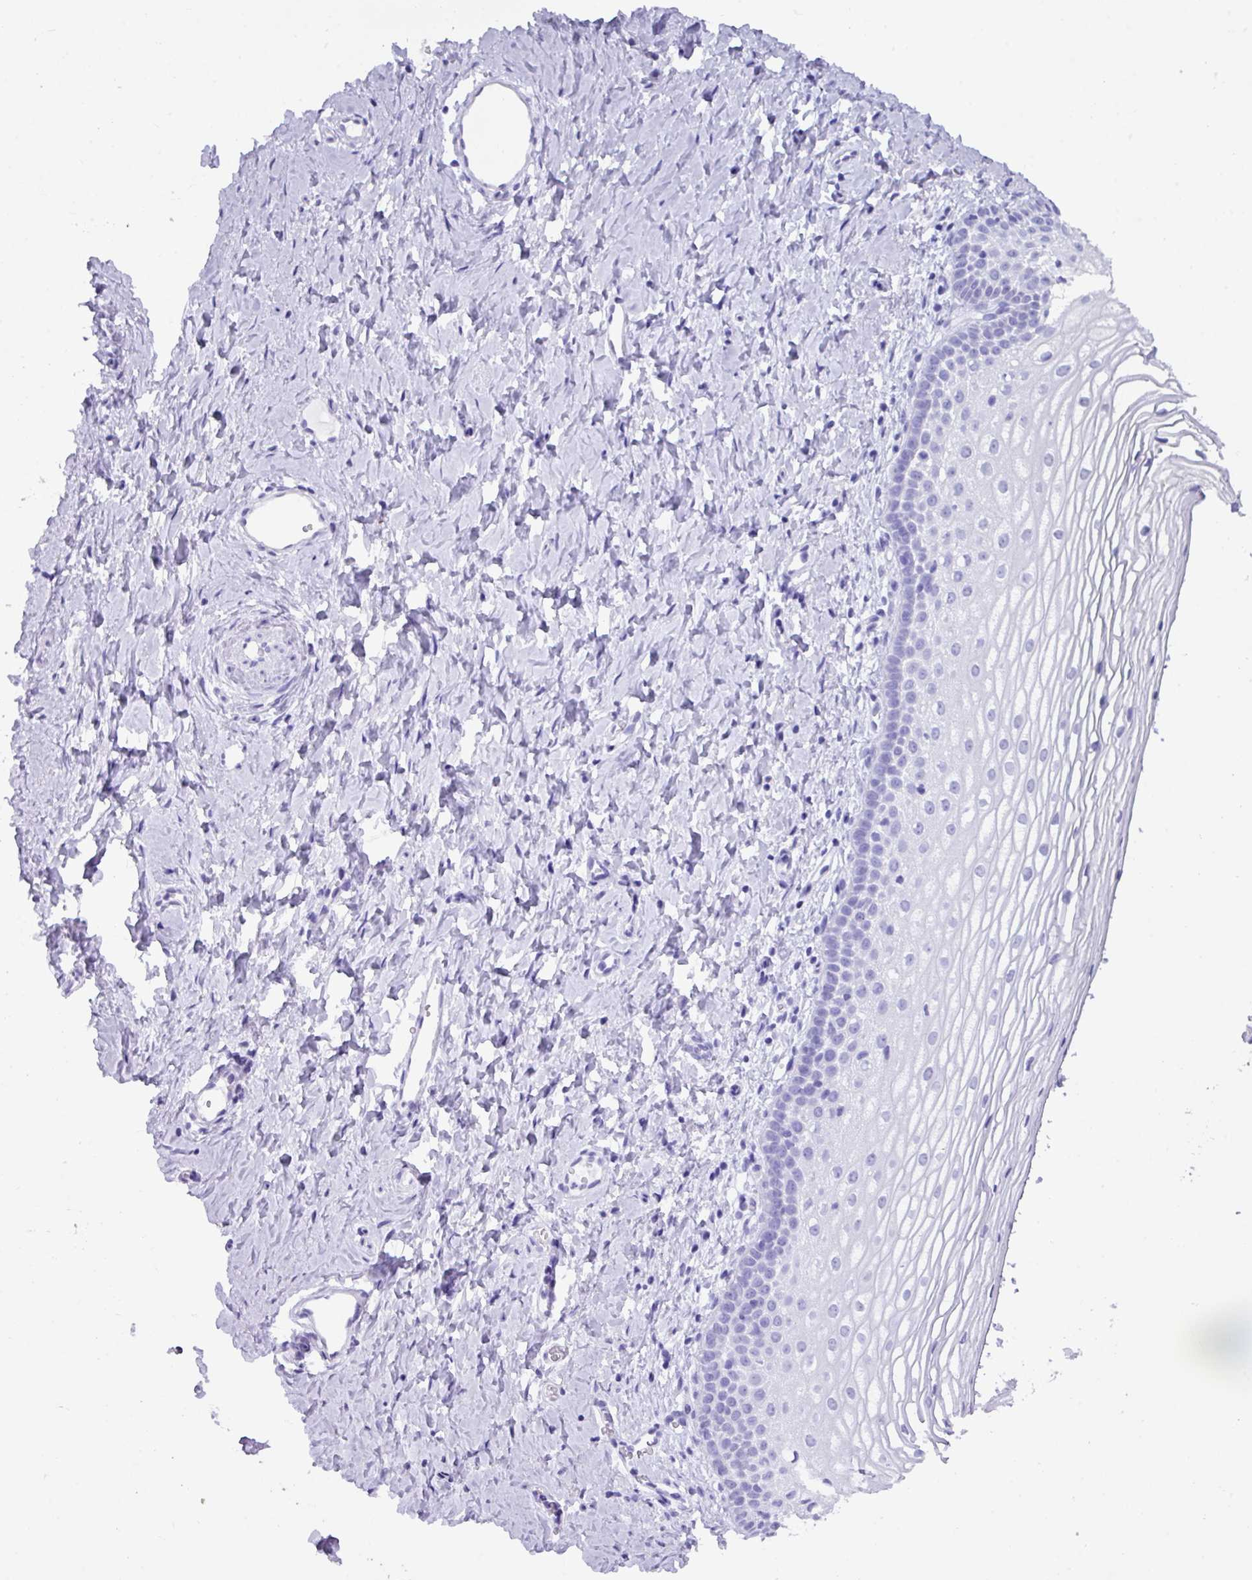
{"staining": {"intensity": "negative", "quantity": "none", "location": "none"}, "tissue": "vagina", "cell_type": "Squamous epithelial cells", "image_type": "normal", "snomed": [{"axis": "morphology", "description": "Normal tissue, NOS"}, {"axis": "topography", "description": "Vagina"}], "caption": "This micrograph is of normal vagina stained with IHC to label a protein in brown with the nuclei are counter-stained blue. There is no positivity in squamous epithelial cells. (DAB (3,3'-diaminobenzidine) immunohistochemistry visualized using brightfield microscopy, high magnification).", "gene": "ZNF524", "patient": {"sex": "female", "age": 56}}